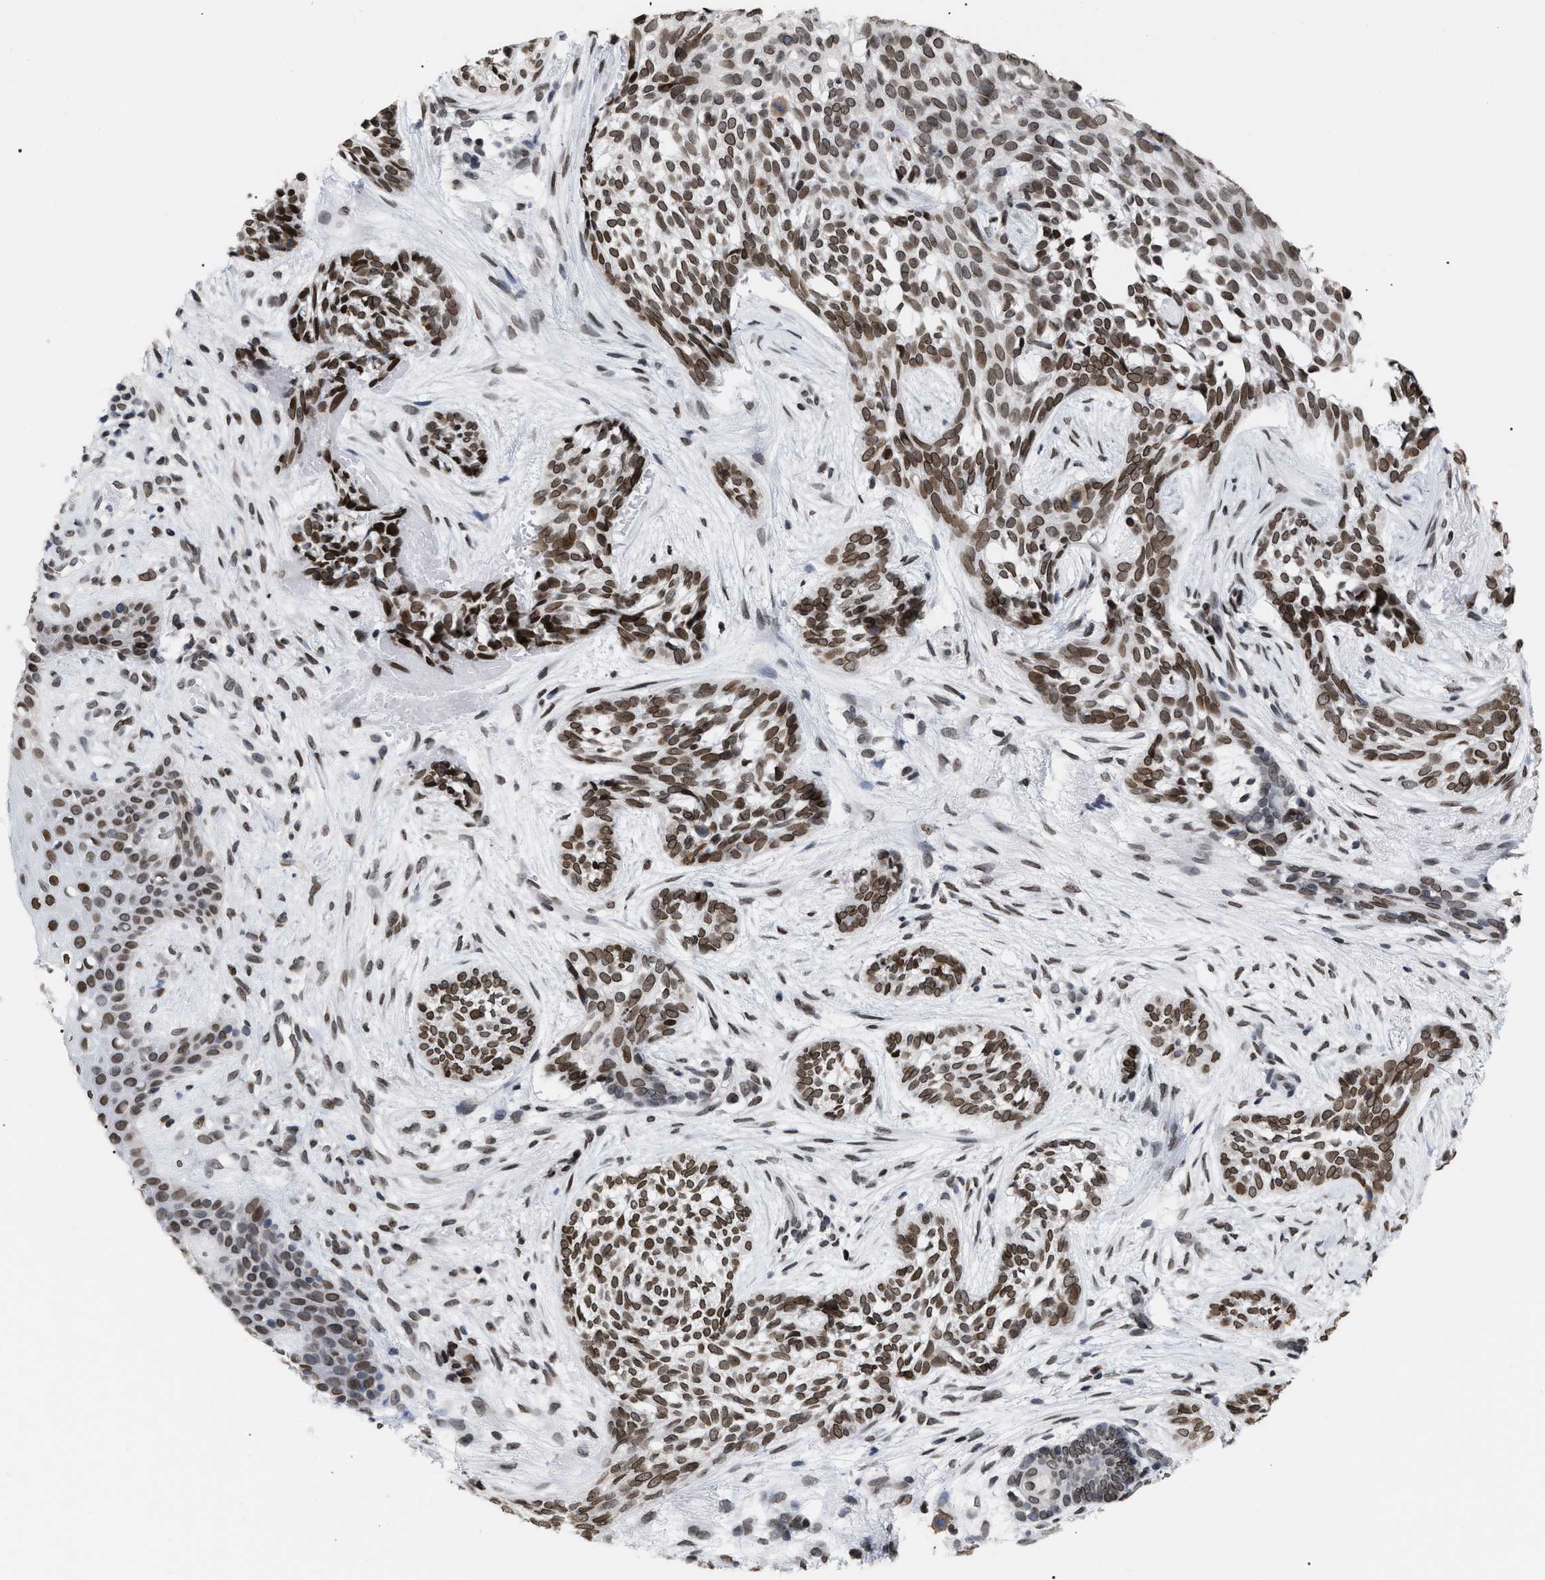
{"staining": {"intensity": "moderate", "quantity": ">75%", "location": "cytoplasmic/membranous,nuclear"}, "tissue": "skin cancer", "cell_type": "Tumor cells", "image_type": "cancer", "snomed": [{"axis": "morphology", "description": "Basal cell carcinoma"}, {"axis": "topography", "description": "Skin"}], "caption": "Human basal cell carcinoma (skin) stained with a protein marker shows moderate staining in tumor cells.", "gene": "TPR", "patient": {"sex": "female", "age": 88}}